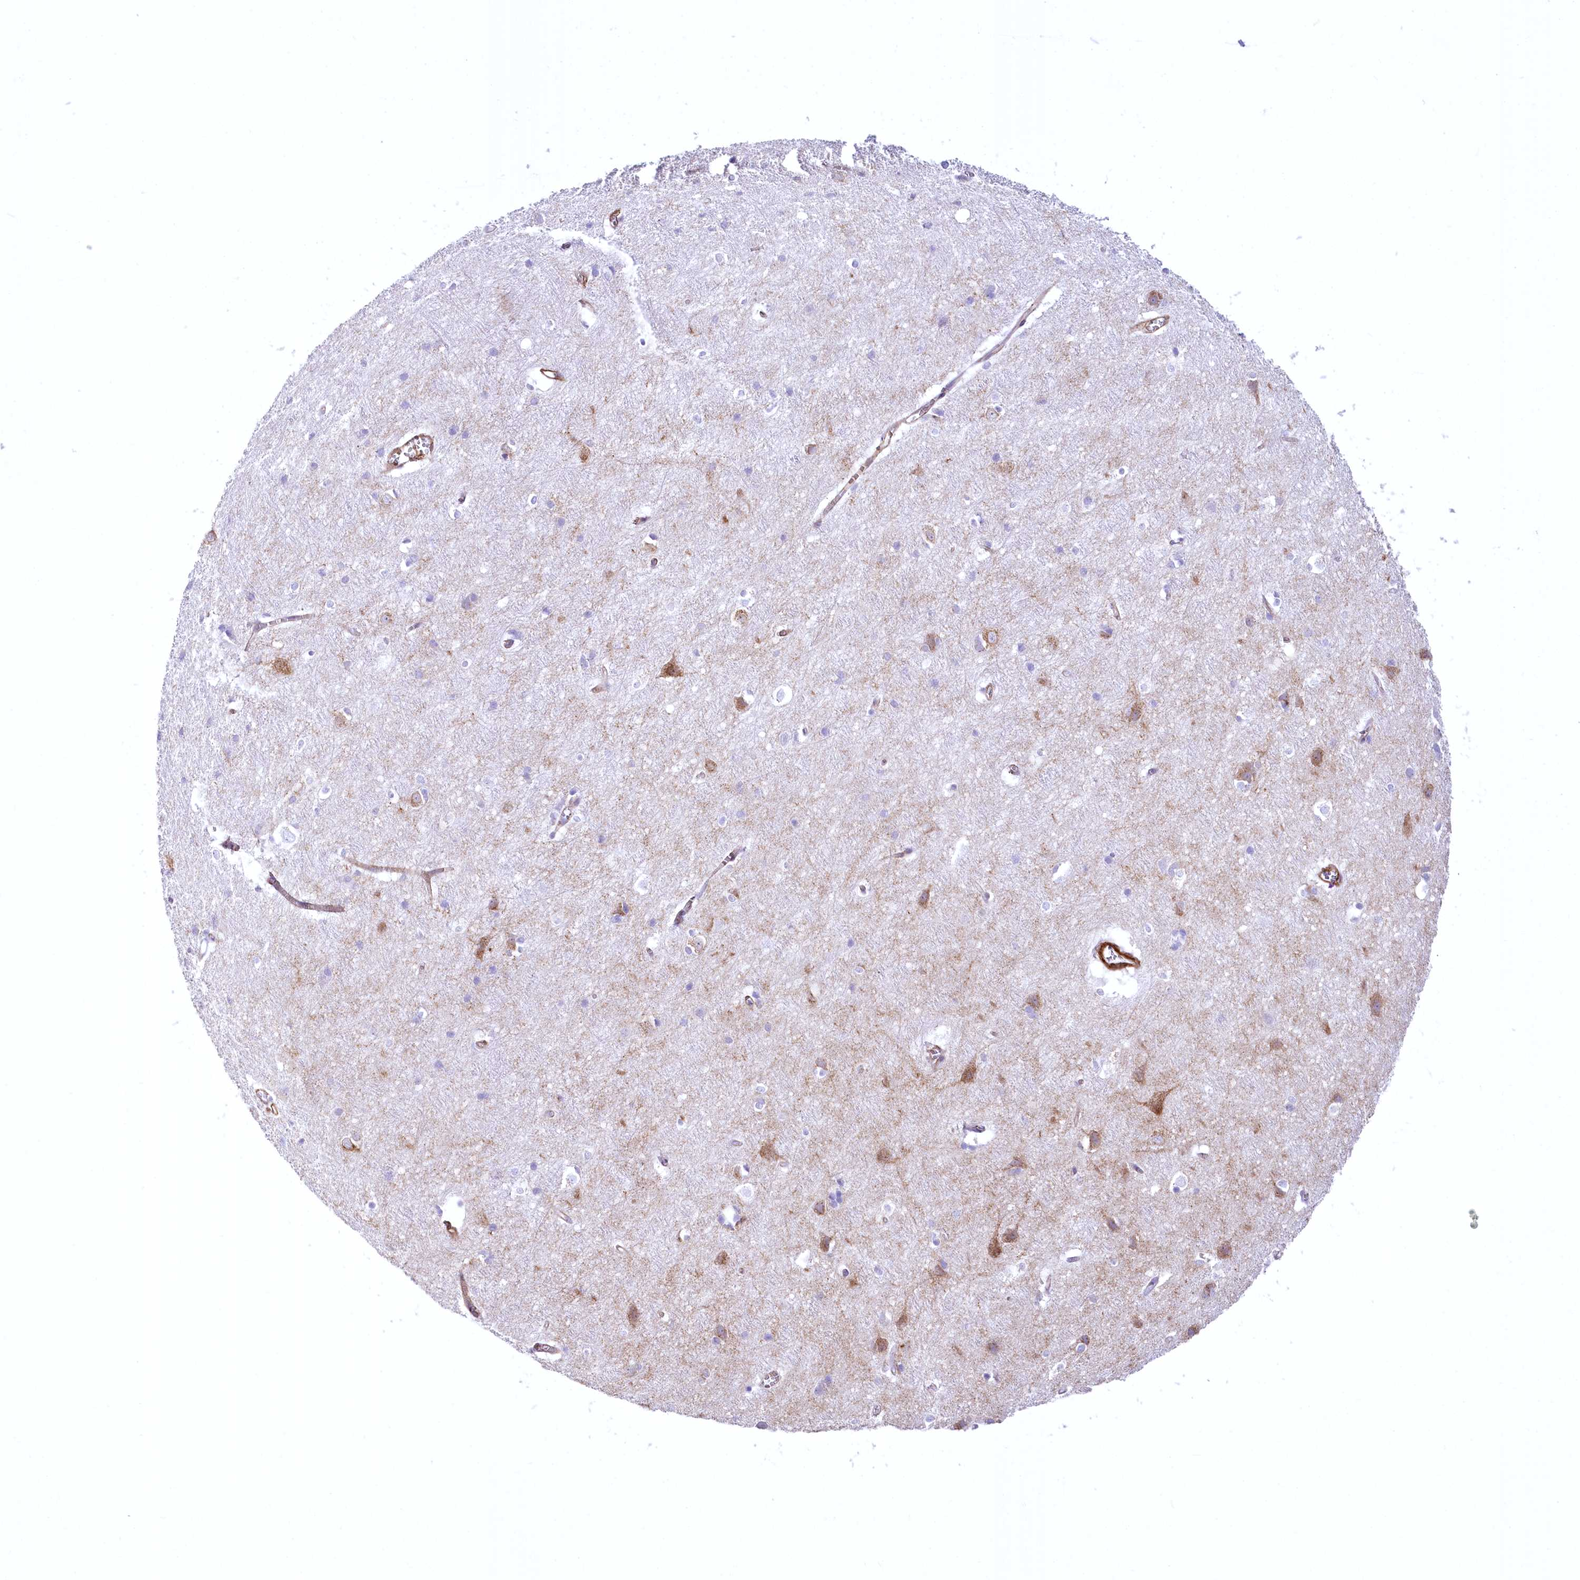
{"staining": {"intensity": "strong", "quantity": "25%-75%", "location": "cytoplasmic/membranous"}, "tissue": "cerebral cortex", "cell_type": "Endothelial cells", "image_type": "normal", "snomed": [{"axis": "morphology", "description": "Normal tissue, NOS"}, {"axis": "topography", "description": "Cerebral cortex"}], "caption": "Cerebral cortex stained with DAB immunohistochemistry (IHC) demonstrates high levels of strong cytoplasmic/membranous expression in approximately 25%-75% of endothelial cells. Ihc stains the protein in brown and the nuclei are stained blue.", "gene": "SYNPO2", "patient": {"sex": "male", "age": 54}}